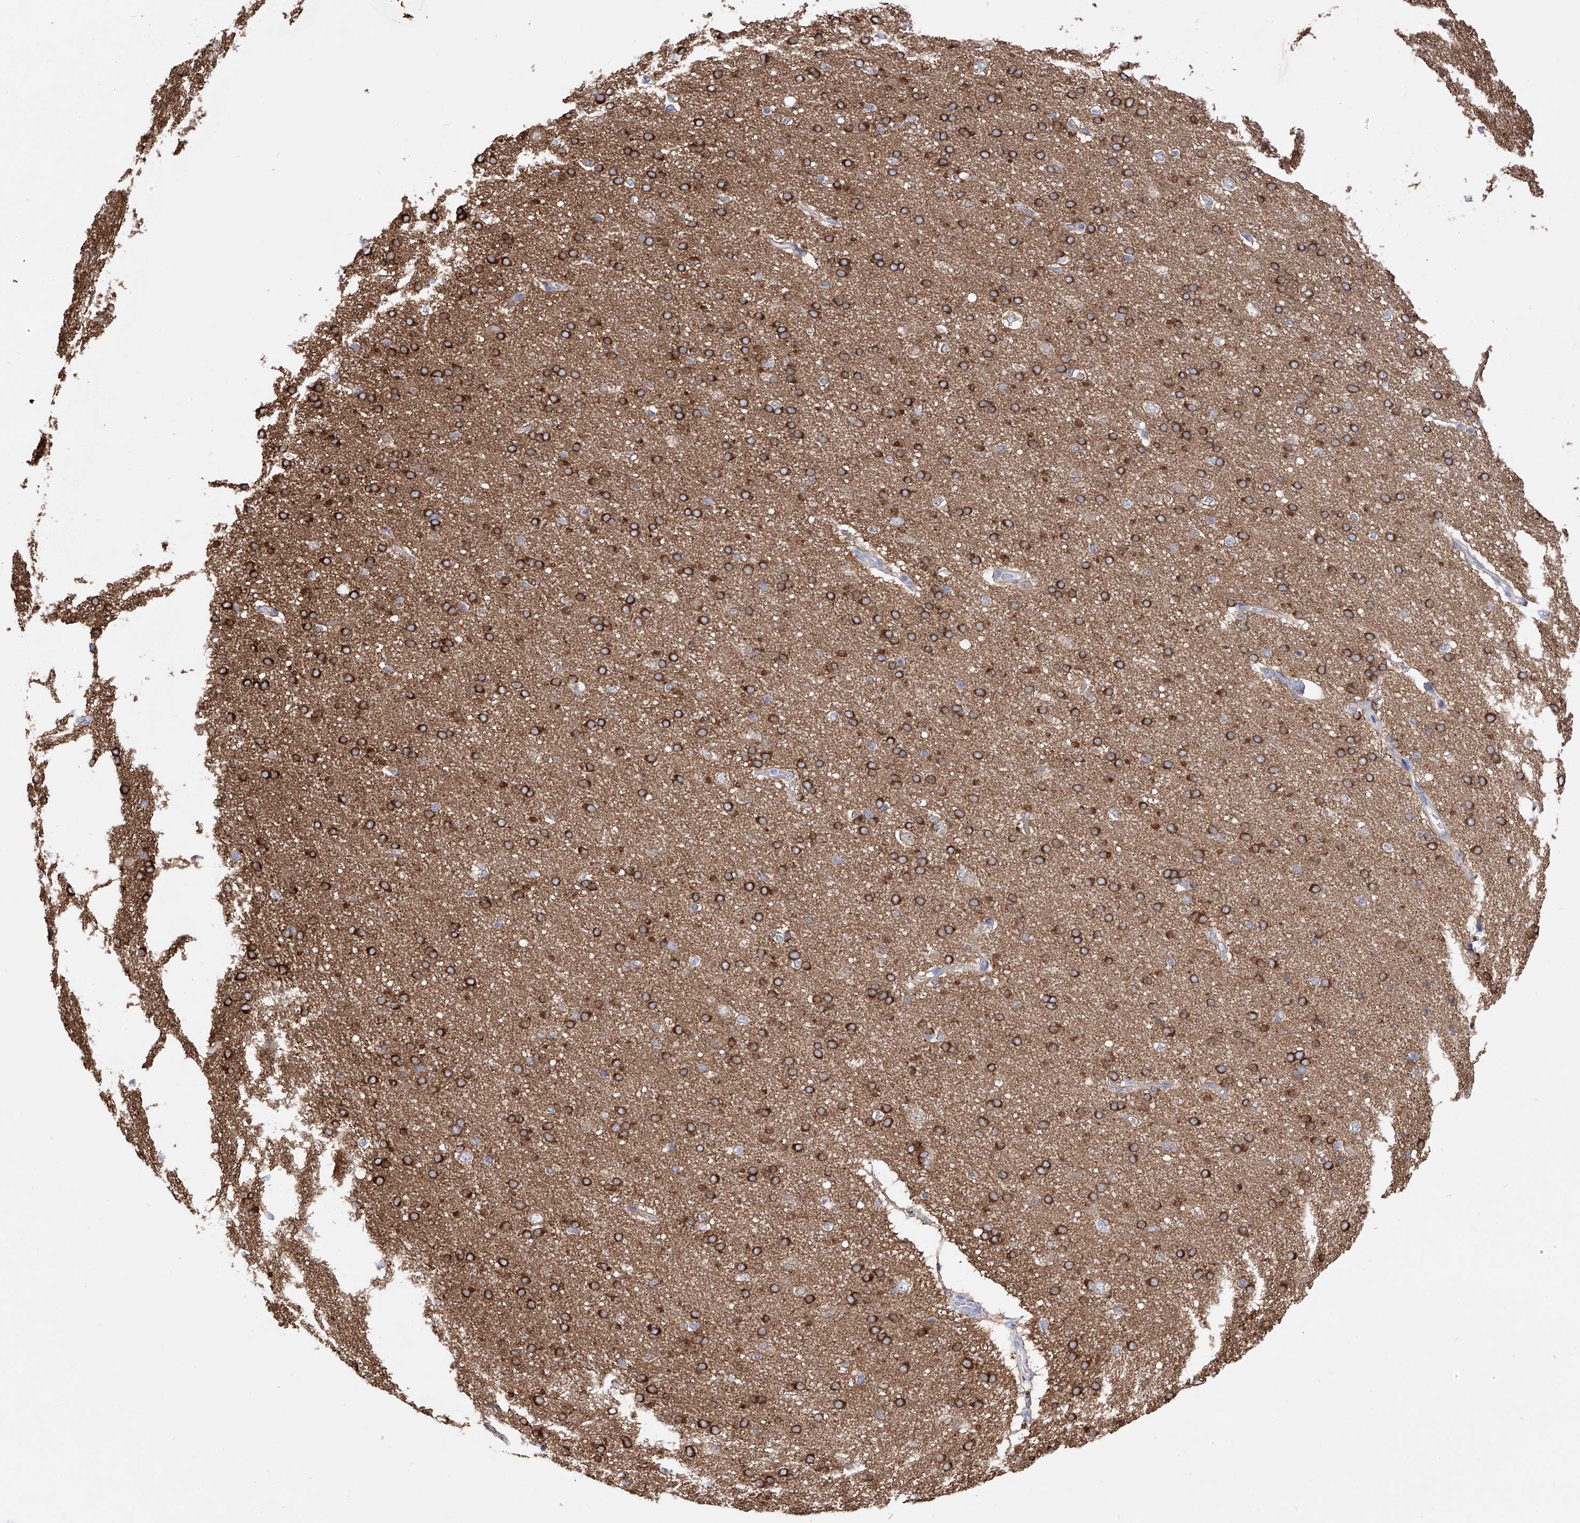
{"staining": {"intensity": "negative", "quantity": "none", "location": "none"}, "tissue": "cerebral cortex", "cell_type": "Endothelial cells", "image_type": "normal", "snomed": [{"axis": "morphology", "description": "Normal tissue, NOS"}, {"axis": "topography", "description": "Cerebral cortex"}], "caption": "Immunohistochemical staining of unremarkable human cerebral cortex reveals no significant expression in endothelial cells. The staining is performed using DAB (3,3'-diaminobenzidine) brown chromogen with nuclei counter-stained in using hematoxylin.", "gene": "ZNF653", "patient": {"sex": "male", "age": 62}}